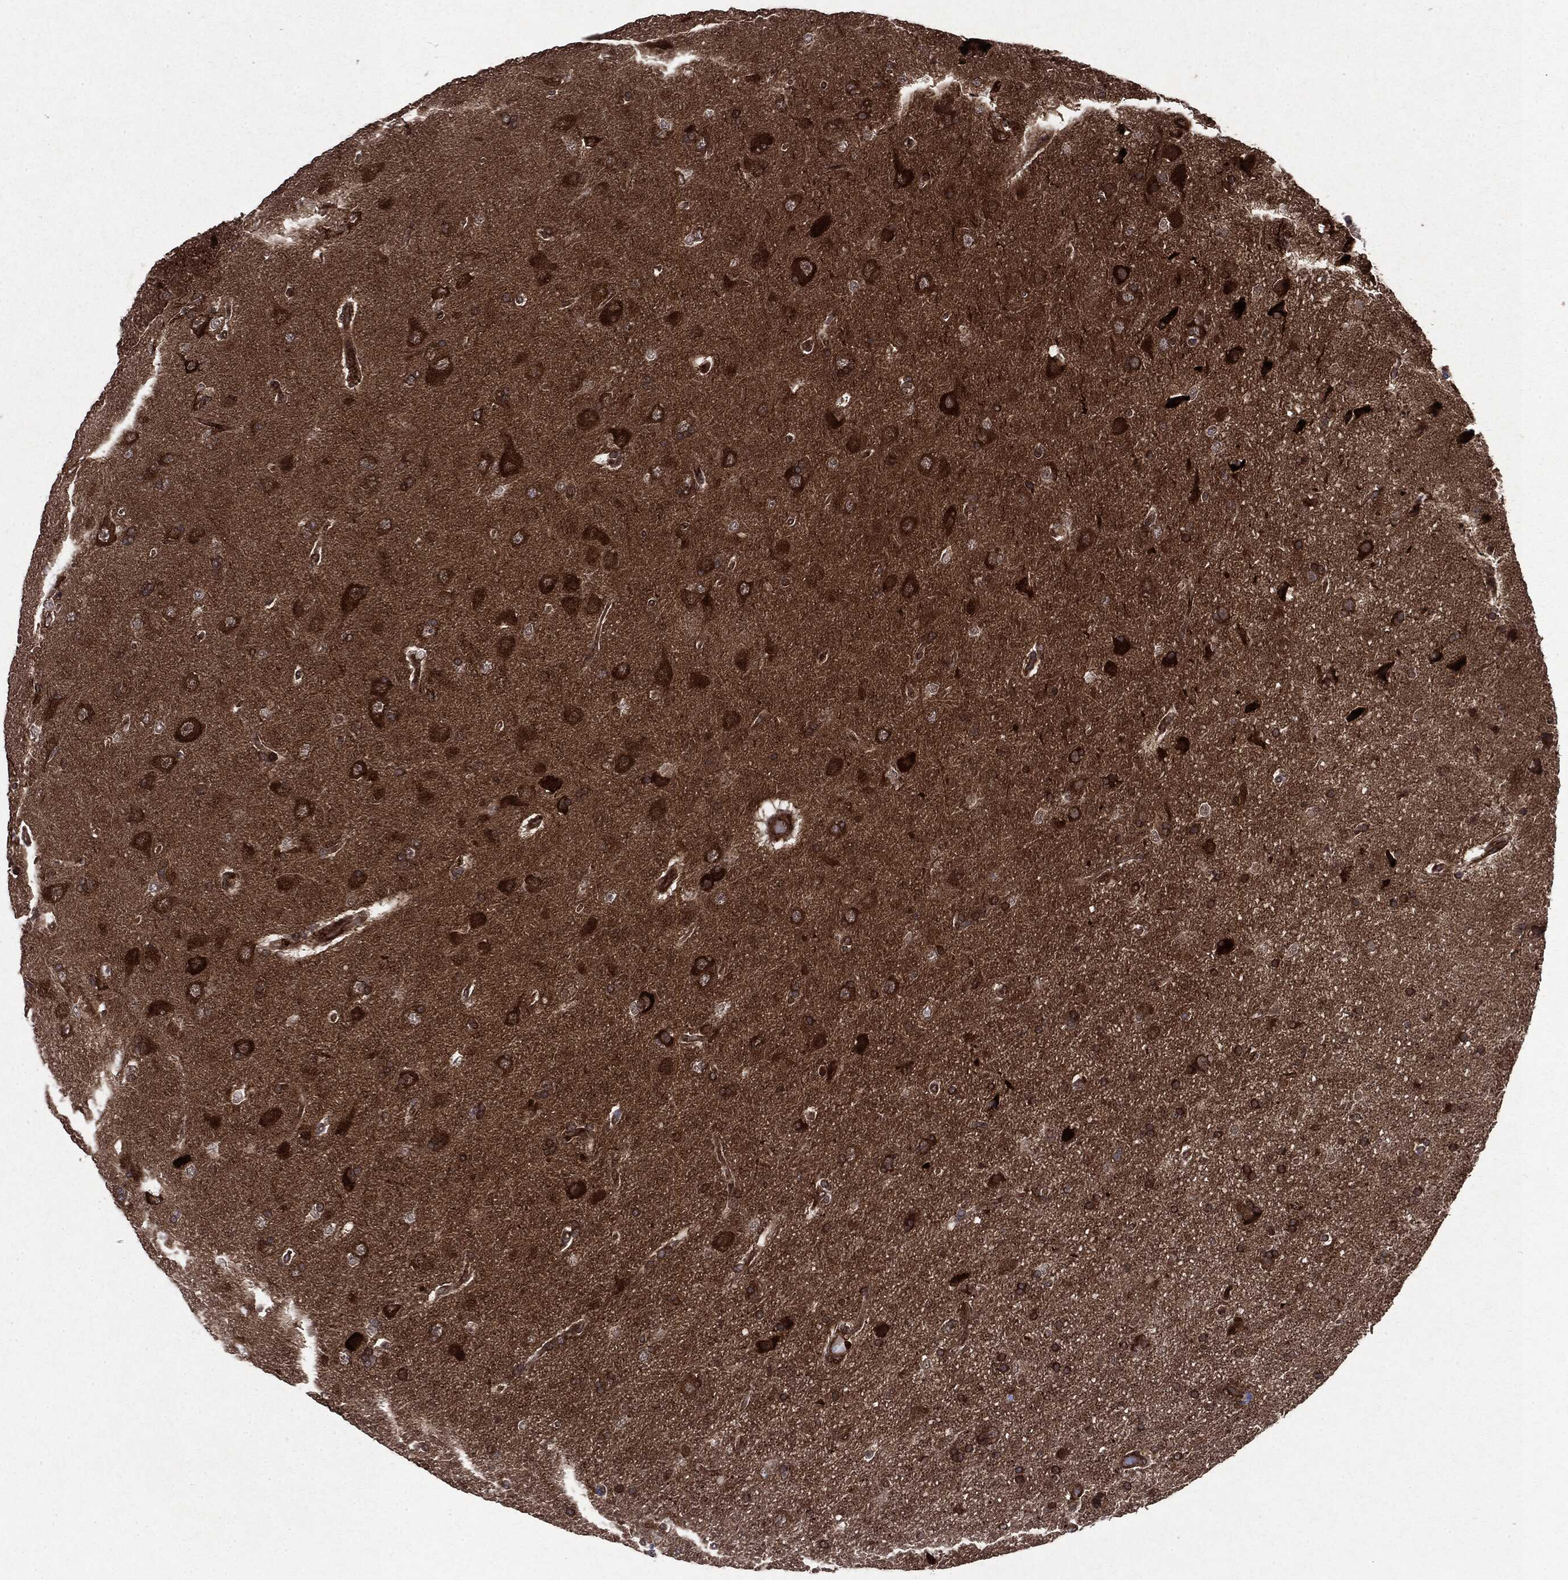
{"staining": {"intensity": "negative", "quantity": "none", "location": "none"}, "tissue": "glioma", "cell_type": "Tumor cells", "image_type": "cancer", "snomed": [{"axis": "morphology", "description": "Glioma, malignant, NOS"}, {"axis": "topography", "description": "Cerebral cortex"}], "caption": "Tumor cells show no significant staining in malignant glioma. (DAB (3,3'-diaminobenzidine) immunohistochemistry (IHC) with hematoxylin counter stain).", "gene": "OTUB1", "patient": {"sex": "male", "age": 58}}